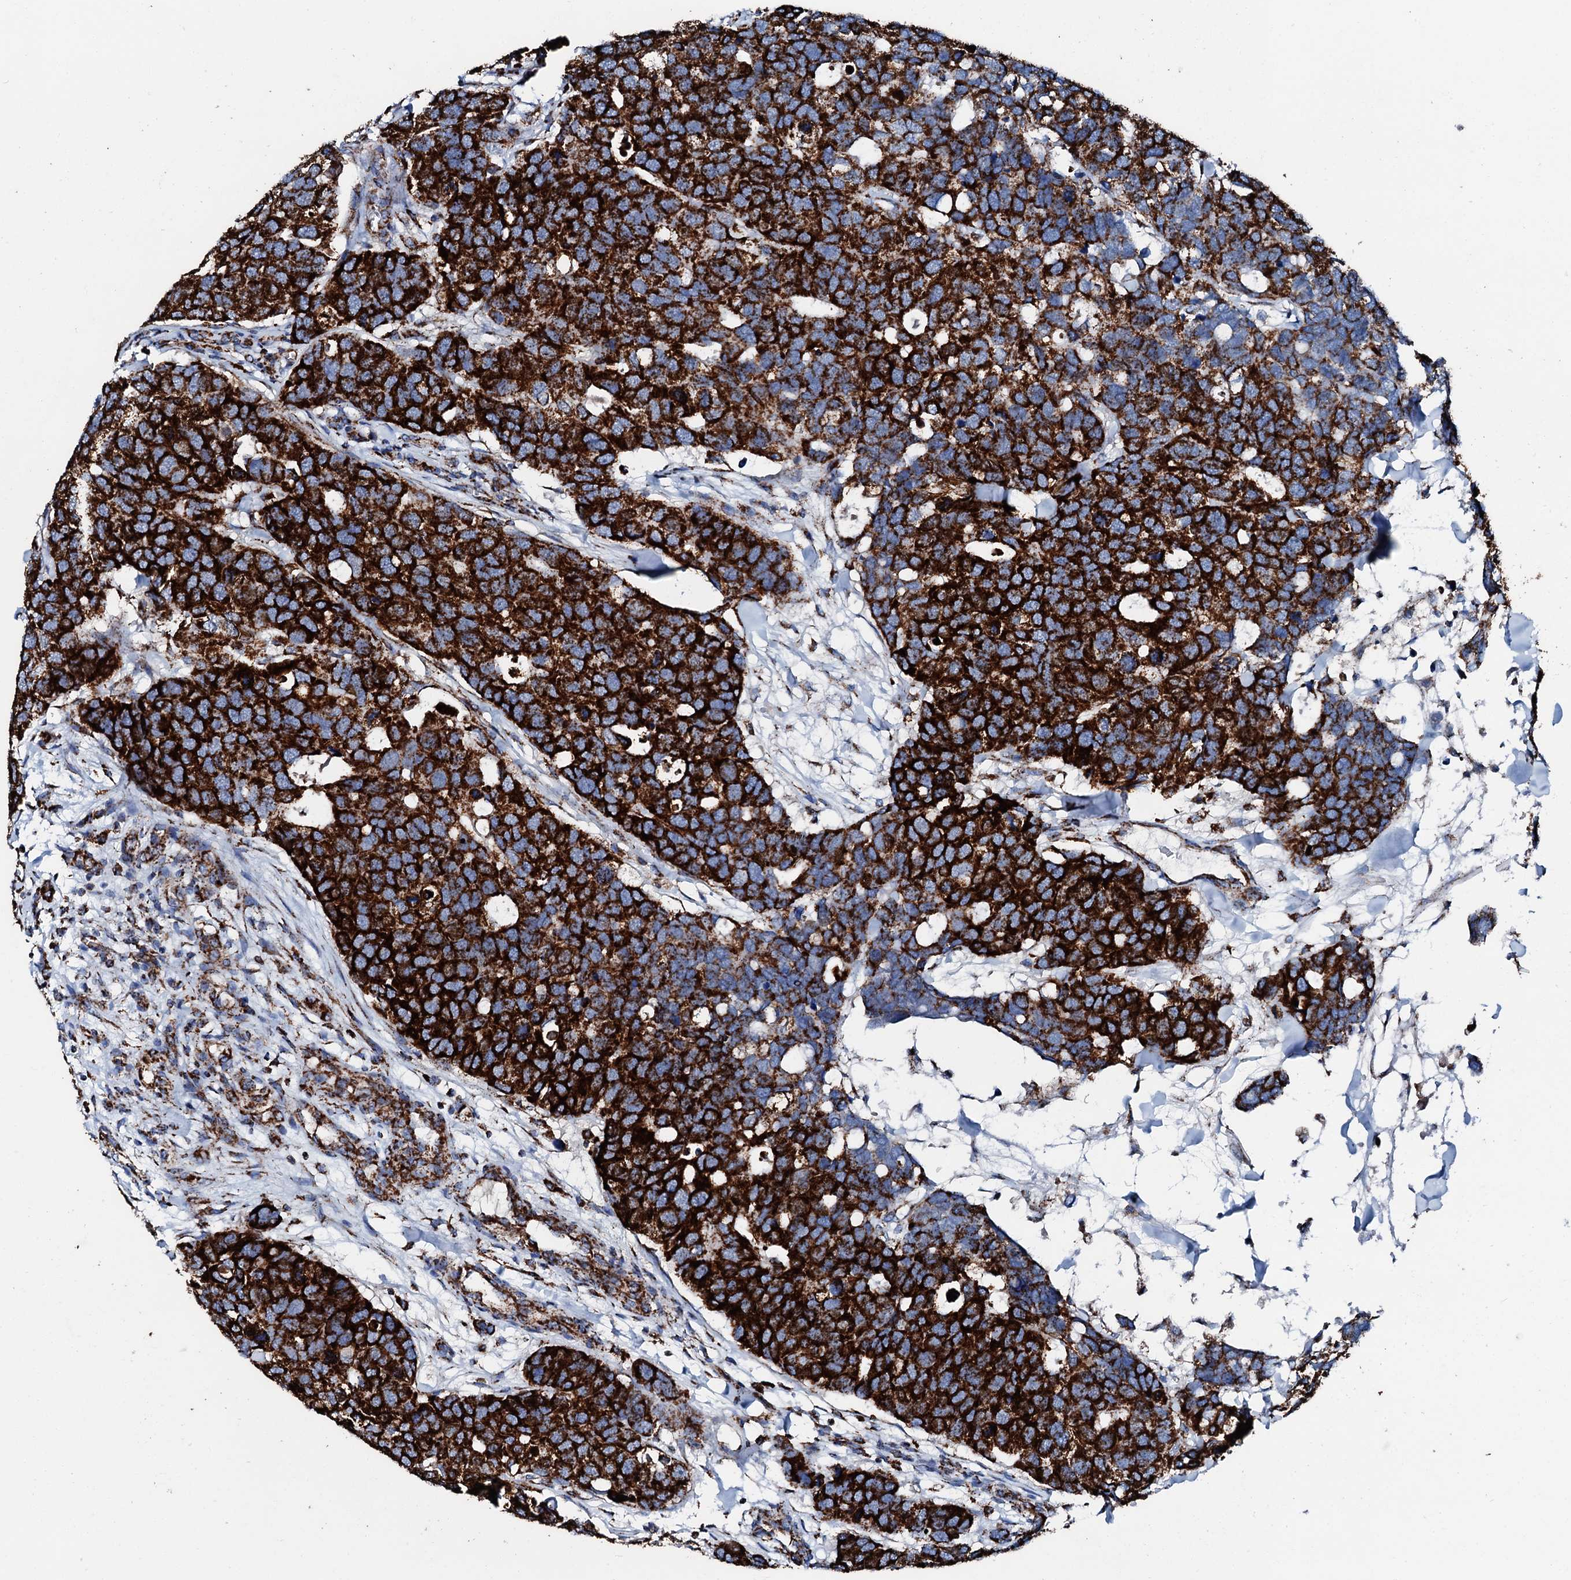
{"staining": {"intensity": "strong", "quantity": ">75%", "location": "cytoplasmic/membranous"}, "tissue": "breast cancer", "cell_type": "Tumor cells", "image_type": "cancer", "snomed": [{"axis": "morphology", "description": "Duct carcinoma"}, {"axis": "topography", "description": "Breast"}], "caption": "Strong cytoplasmic/membranous staining is present in about >75% of tumor cells in infiltrating ductal carcinoma (breast).", "gene": "HADH", "patient": {"sex": "female", "age": 83}}